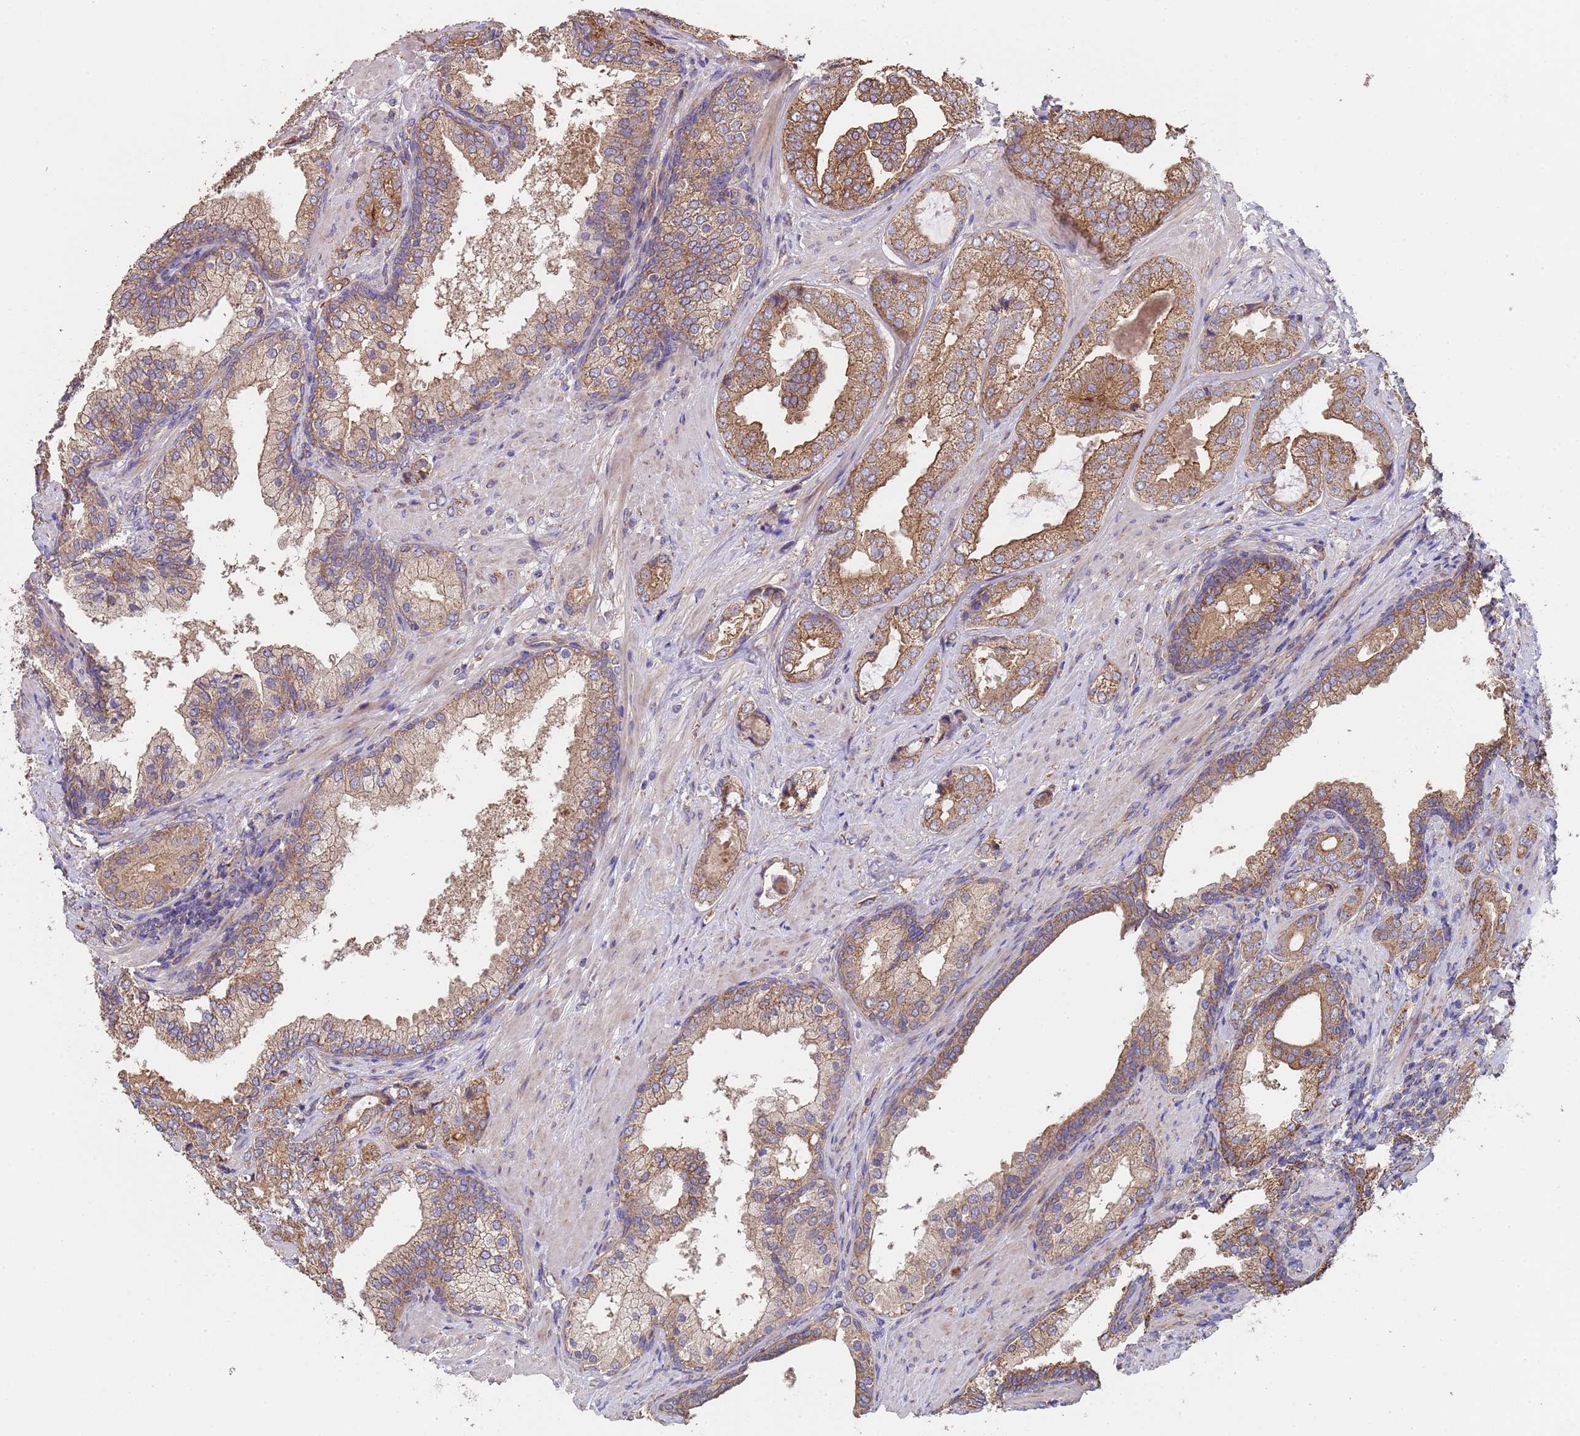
{"staining": {"intensity": "moderate", "quantity": ">75%", "location": "cytoplasmic/membranous"}, "tissue": "prostate cancer", "cell_type": "Tumor cells", "image_type": "cancer", "snomed": [{"axis": "morphology", "description": "Adenocarcinoma, High grade"}, {"axis": "topography", "description": "Prostate"}], "caption": "IHC photomicrograph of neoplastic tissue: prostate cancer (high-grade adenocarcinoma) stained using immunohistochemistry (IHC) shows medium levels of moderate protein expression localized specifically in the cytoplasmic/membranous of tumor cells, appearing as a cytoplasmic/membranous brown color.", "gene": "EEF1AKMT1", "patient": {"sex": "male", "age": 60}}